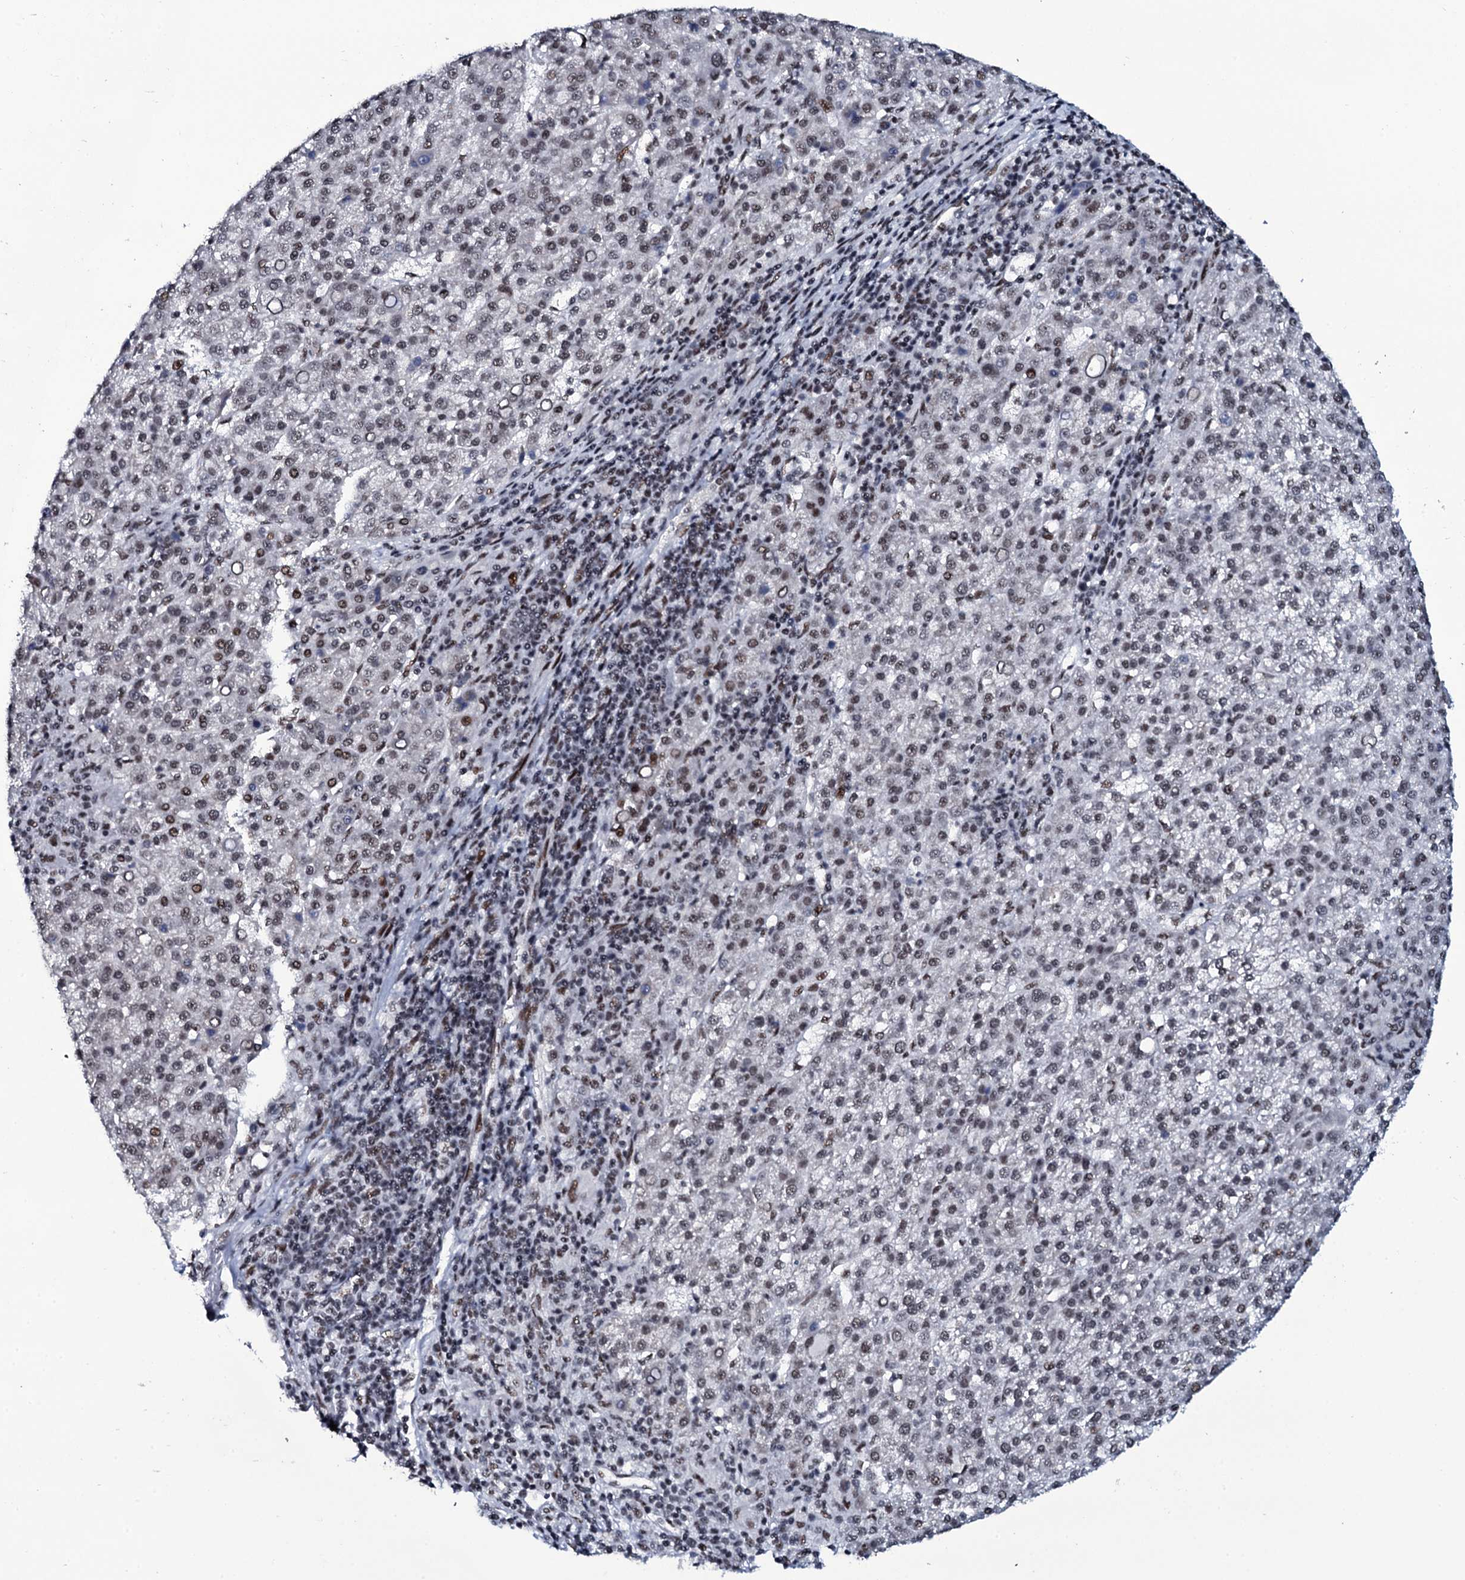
{"staining": {"intensity": "weak", "quantity": "<25%", "location": "cytoplasmic/membranous"}, "tissue": "liver cancer", "cell_type": "Tumor cells", "image_type": "cancer", "snomed": [{"axis": "morphology", "description": "Carcinoma, Hepatocellular, NOS"}, {"axis": "topography", "description": "Liver"}], "caption": "Immunohistochemistry (IHC) of liver cancer demonstrates no positivity in tumor cells.", "gene": "ZMIZ2", "patient": {"sex": "female", "age": 58}}